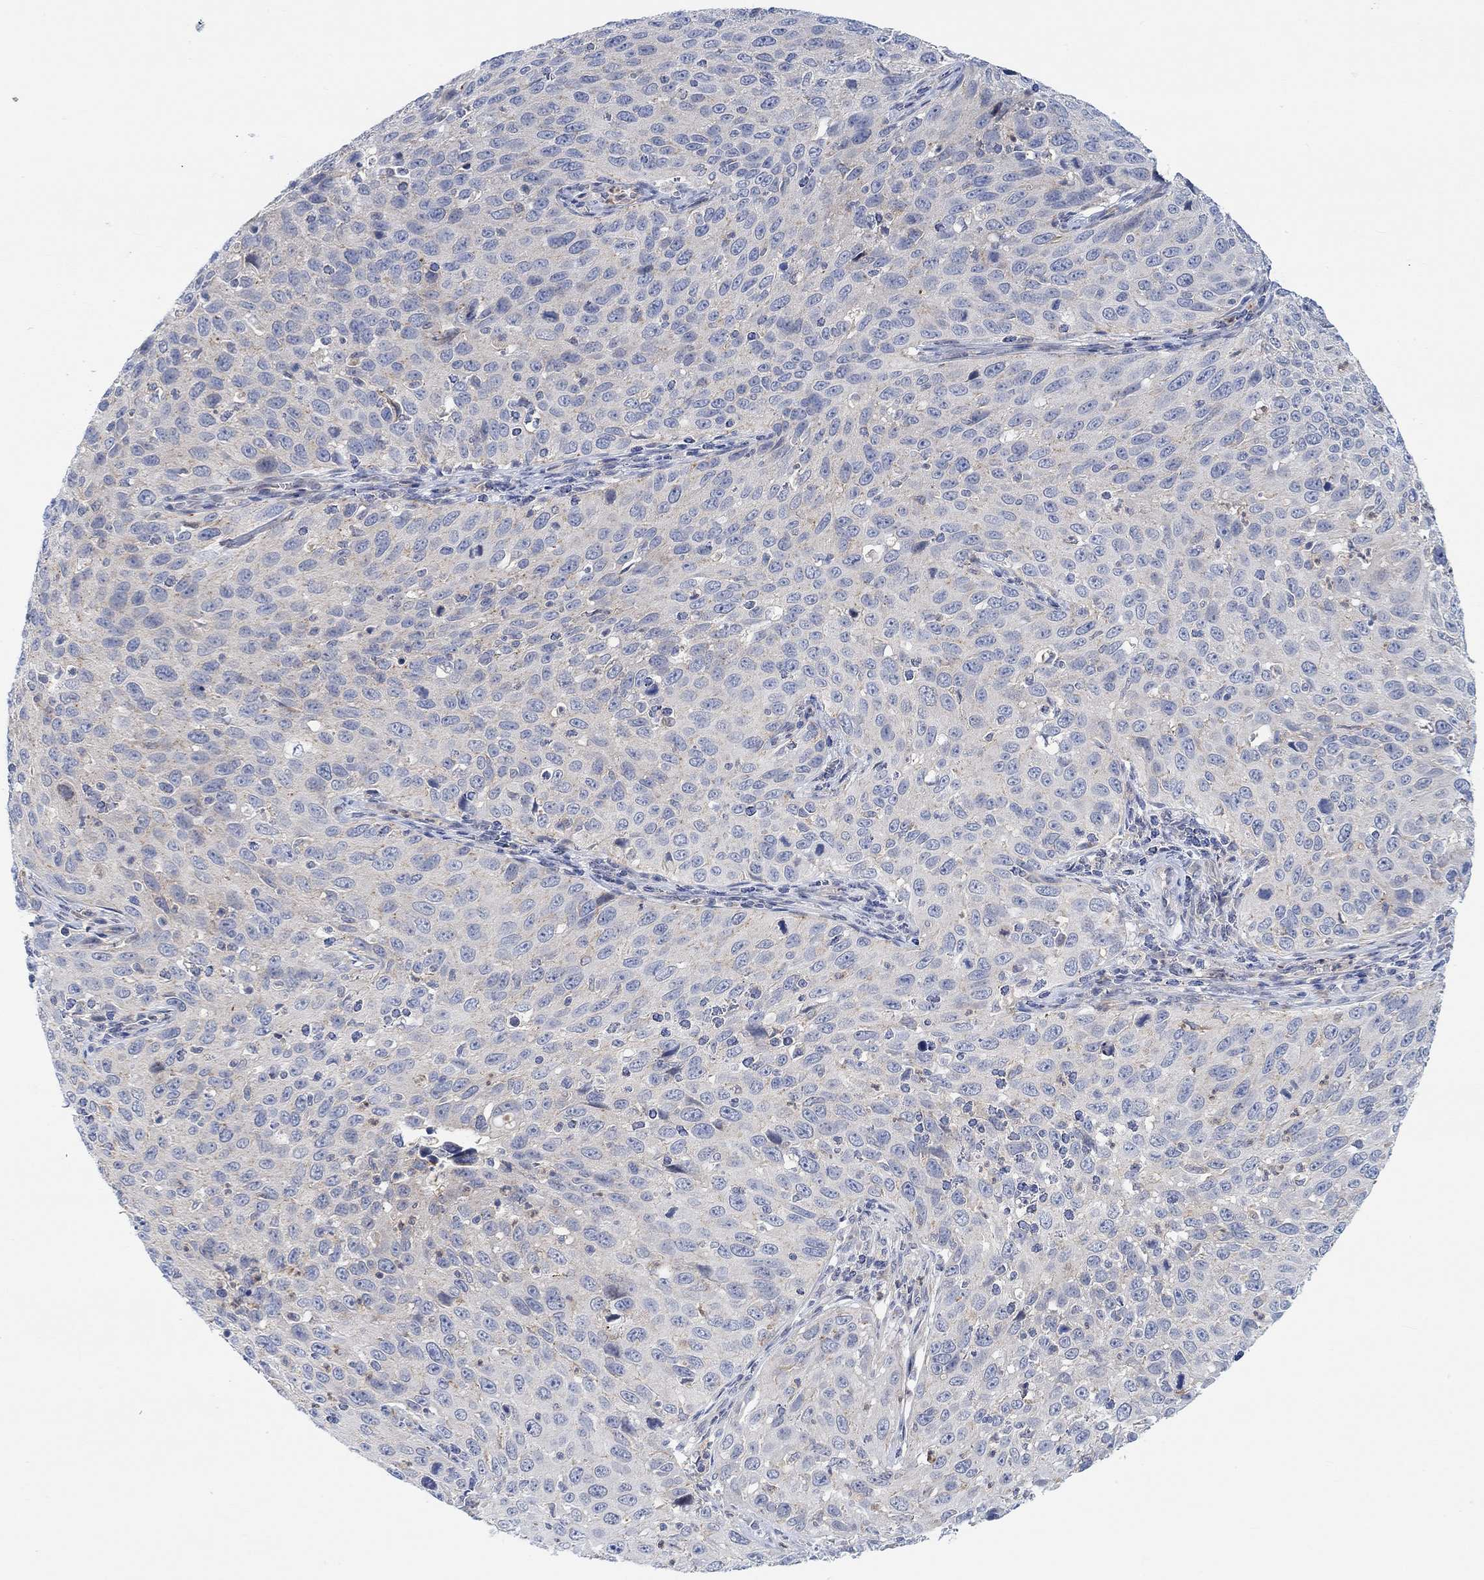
{"staining": {"intensity": "negative", "quantity": "none", "location": "none"}, "tissue": "cervical cancer", "cell_type": "Tumor cells", "image_type": "cancer", "snomed": [{"axis": "morphology", "description": "Squamous cell carcinoma, NOS"}, {"axis": "topography", "description": "Cervix"}], "caption": "A histopathology image of cervical cancer (squamous cell carcinoma) stained for a protein demonstrates no brown staining in tumor cells.", "gene": "PMFBP1", "patient": {"sex": "female", "age": 26}}